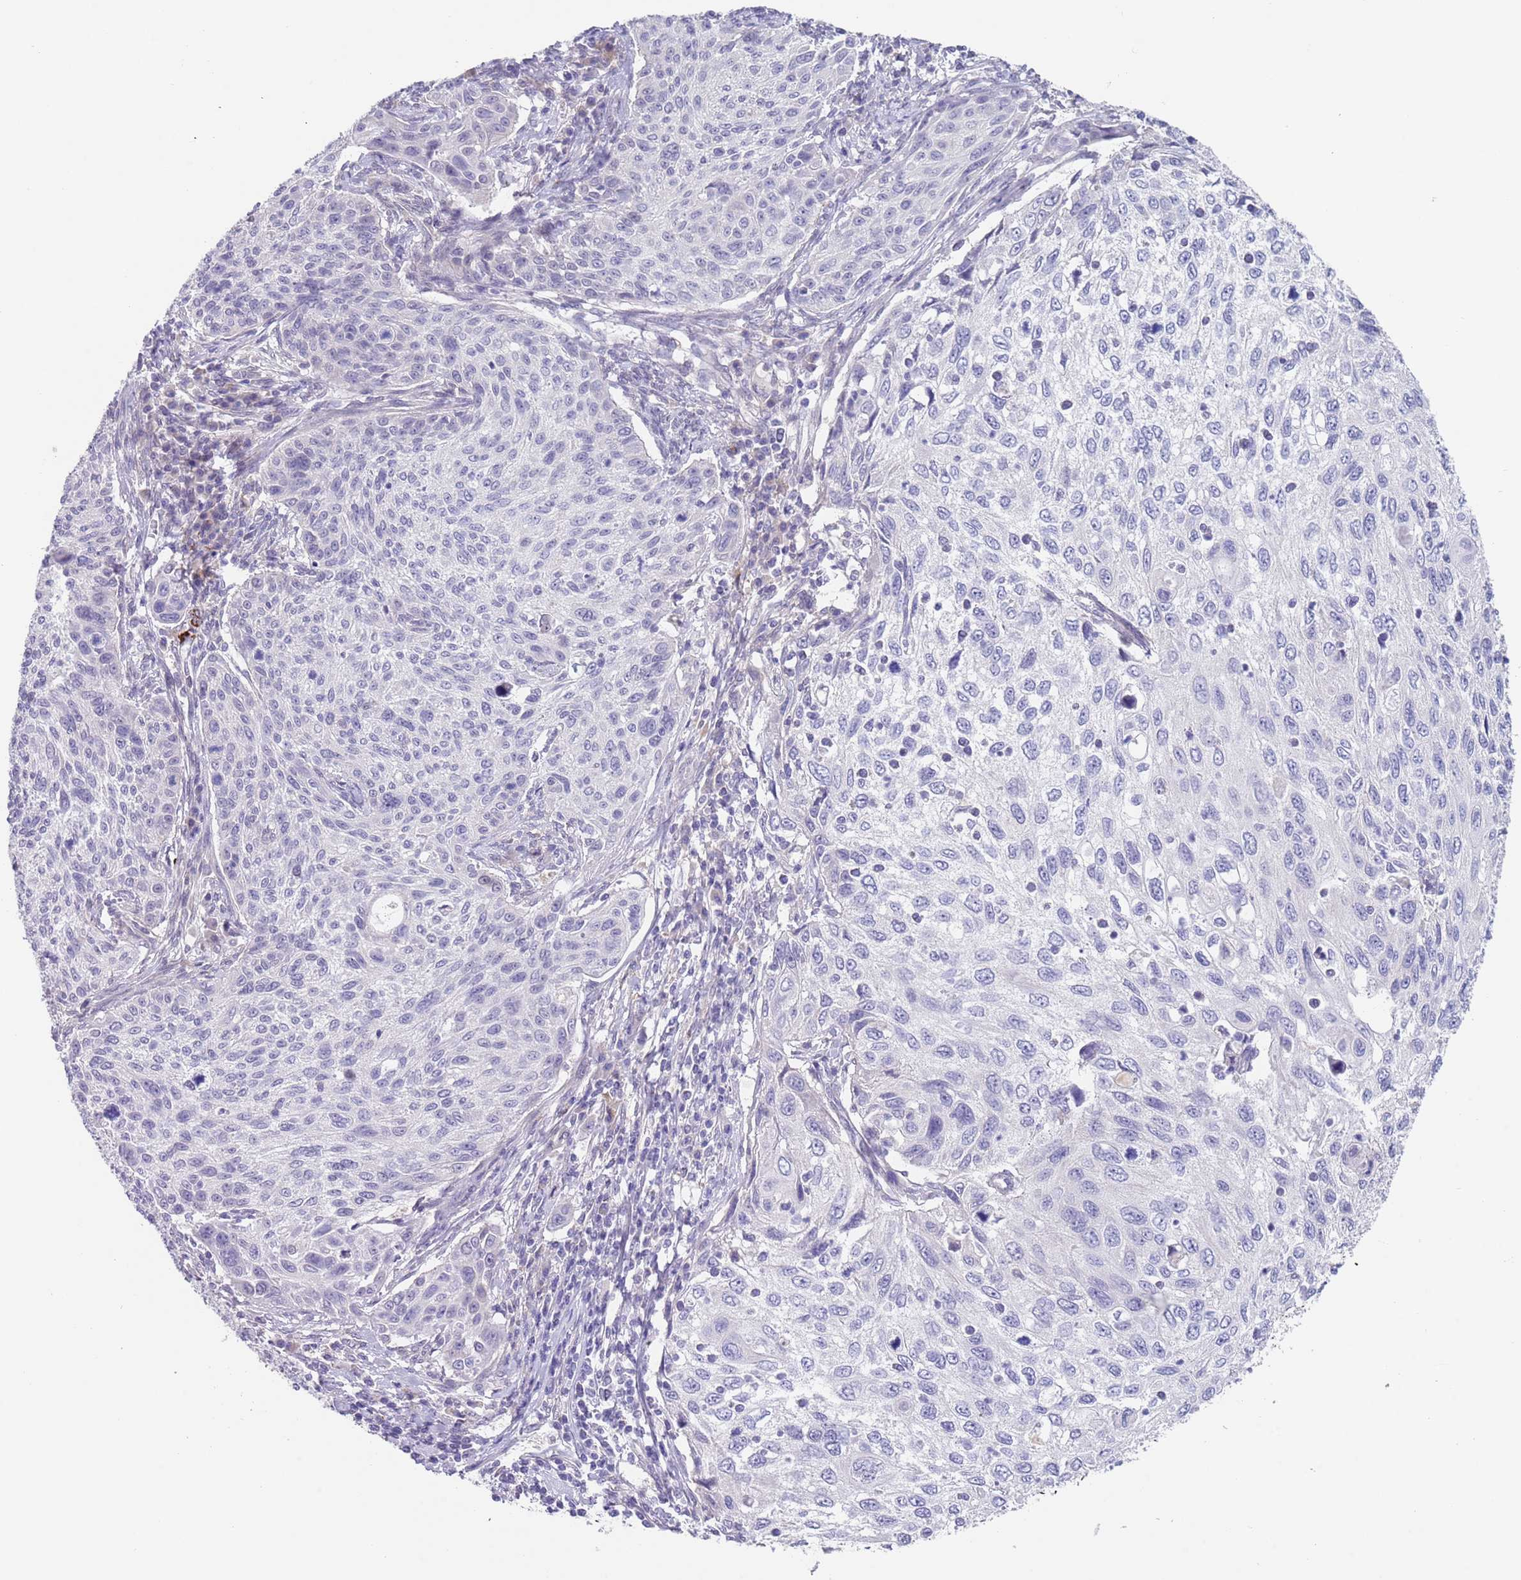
{"staining": {"intensity": "negative", "quantity": "none", "location": "none"}, "tissue": "cervical cancer", "cell_type": "Tumor cells", "image_type": "cancer", "snomed": [{"axis": "morphology", "description": "Squamous cell carcinoma, NOS"}, {"axis": "topography", "description": "Cervix"}], "caption": "DAB (3,3'-diaminobenzidine) immunohistochemical staining of human cervical squamous cell carcinoma displays no significant positivity in tumor cells.", "gene": "RNF169", "patient": {"sex": "female", "age": 70}}